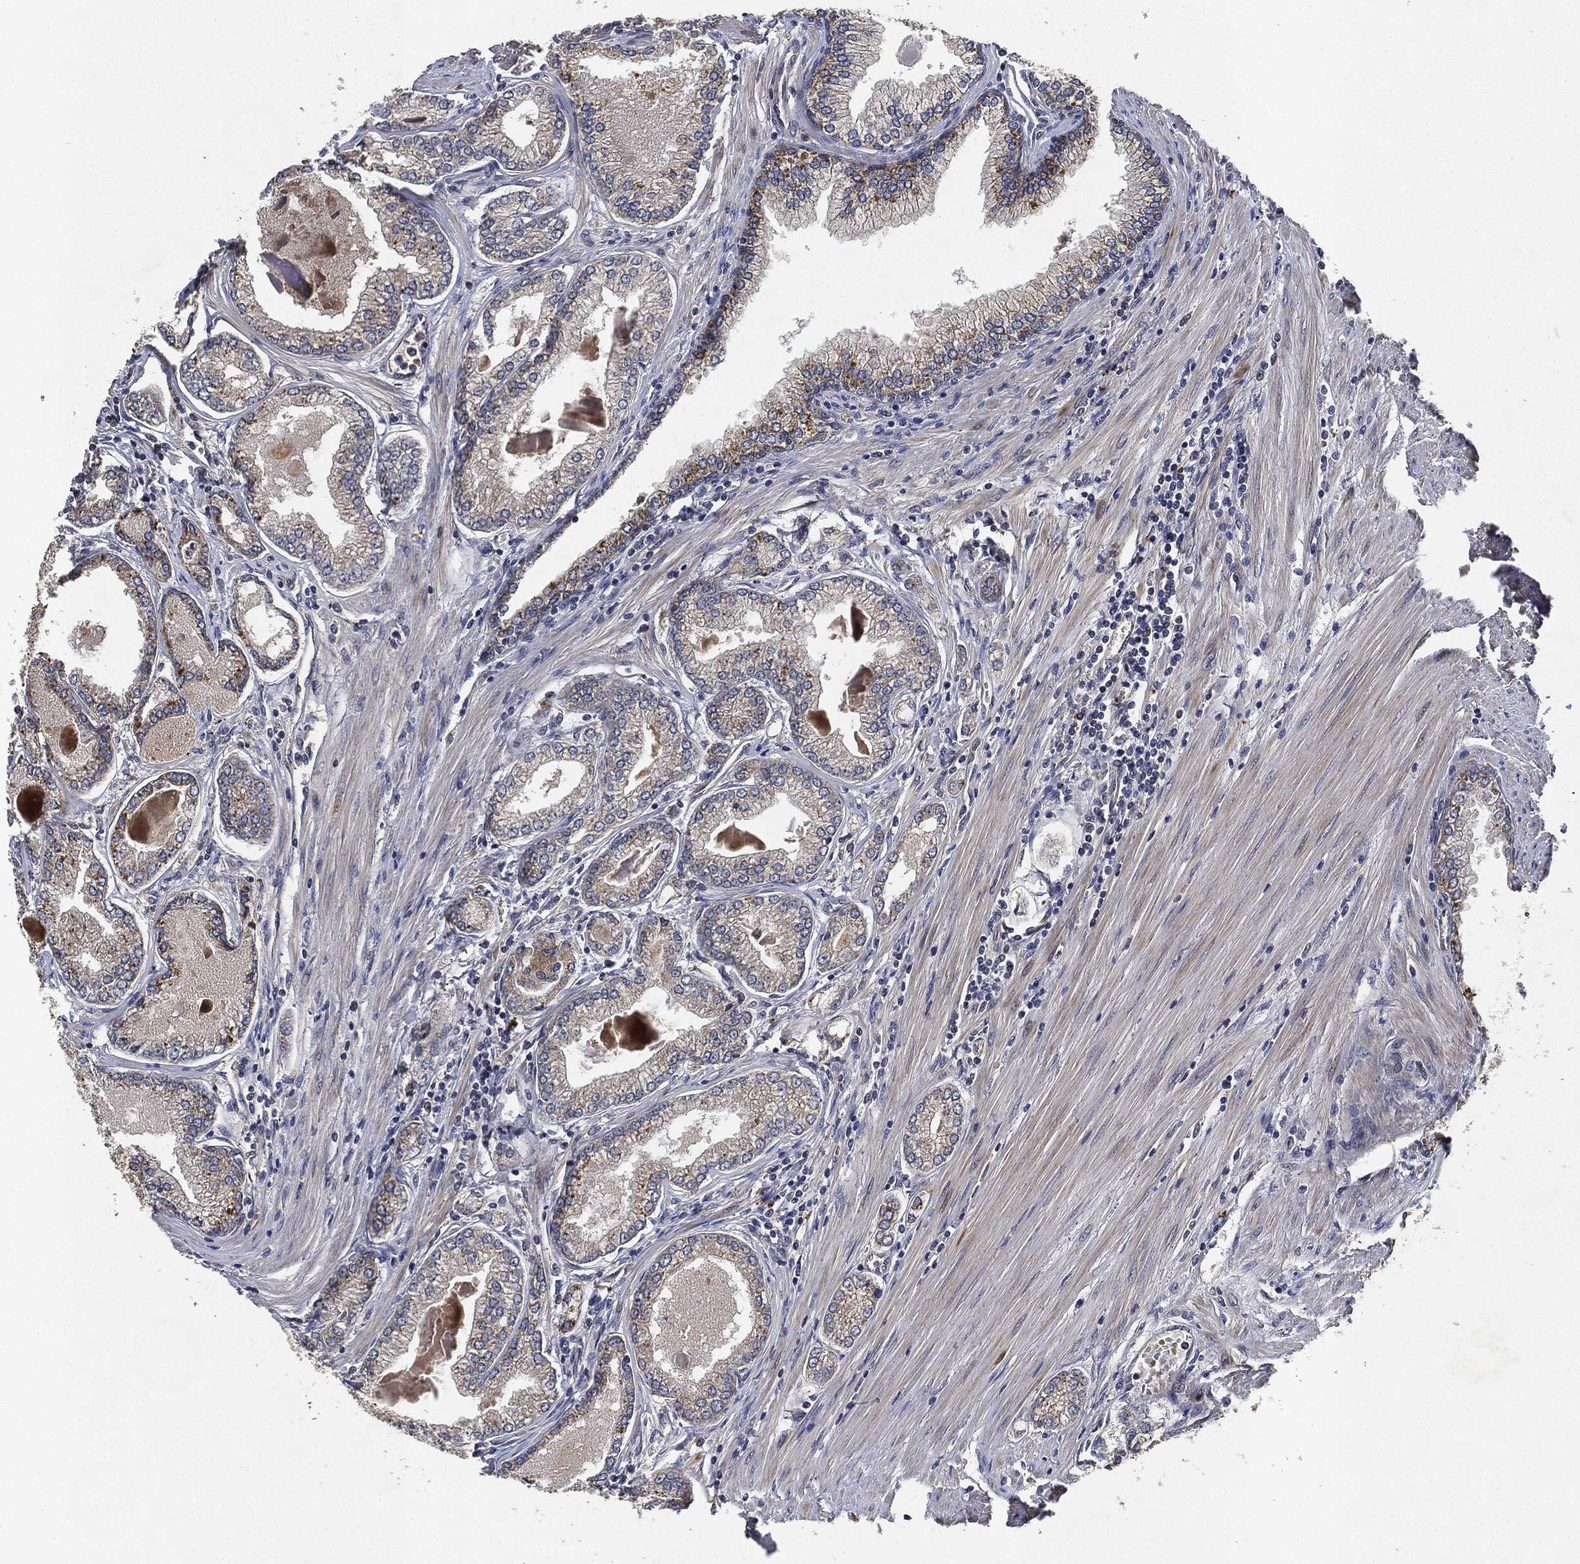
{"staining": {"intensity": "moderate", "quantity": "25%-75%", "location": "cytoplasmic/membranous"}, "tissue": "prostate cancer", "cell_type": "Tumor cells", "image_type": "cancer", "snomed": [{"axis": "morphology", "description": "Adenocarcinoma, Low grade"}, {"axis": "topography", "description": "Prostate"}], "caption": "Prostate cancer (adenocarcinoma (low-grade)) was stained to show a protein in brown. There is medium levels of moderate cytoplasmic/membranous positivity in approximately 25%-75% of tumor cells.", "gene": "MLST8", "patient": {"sex": "male", "age": 72}}